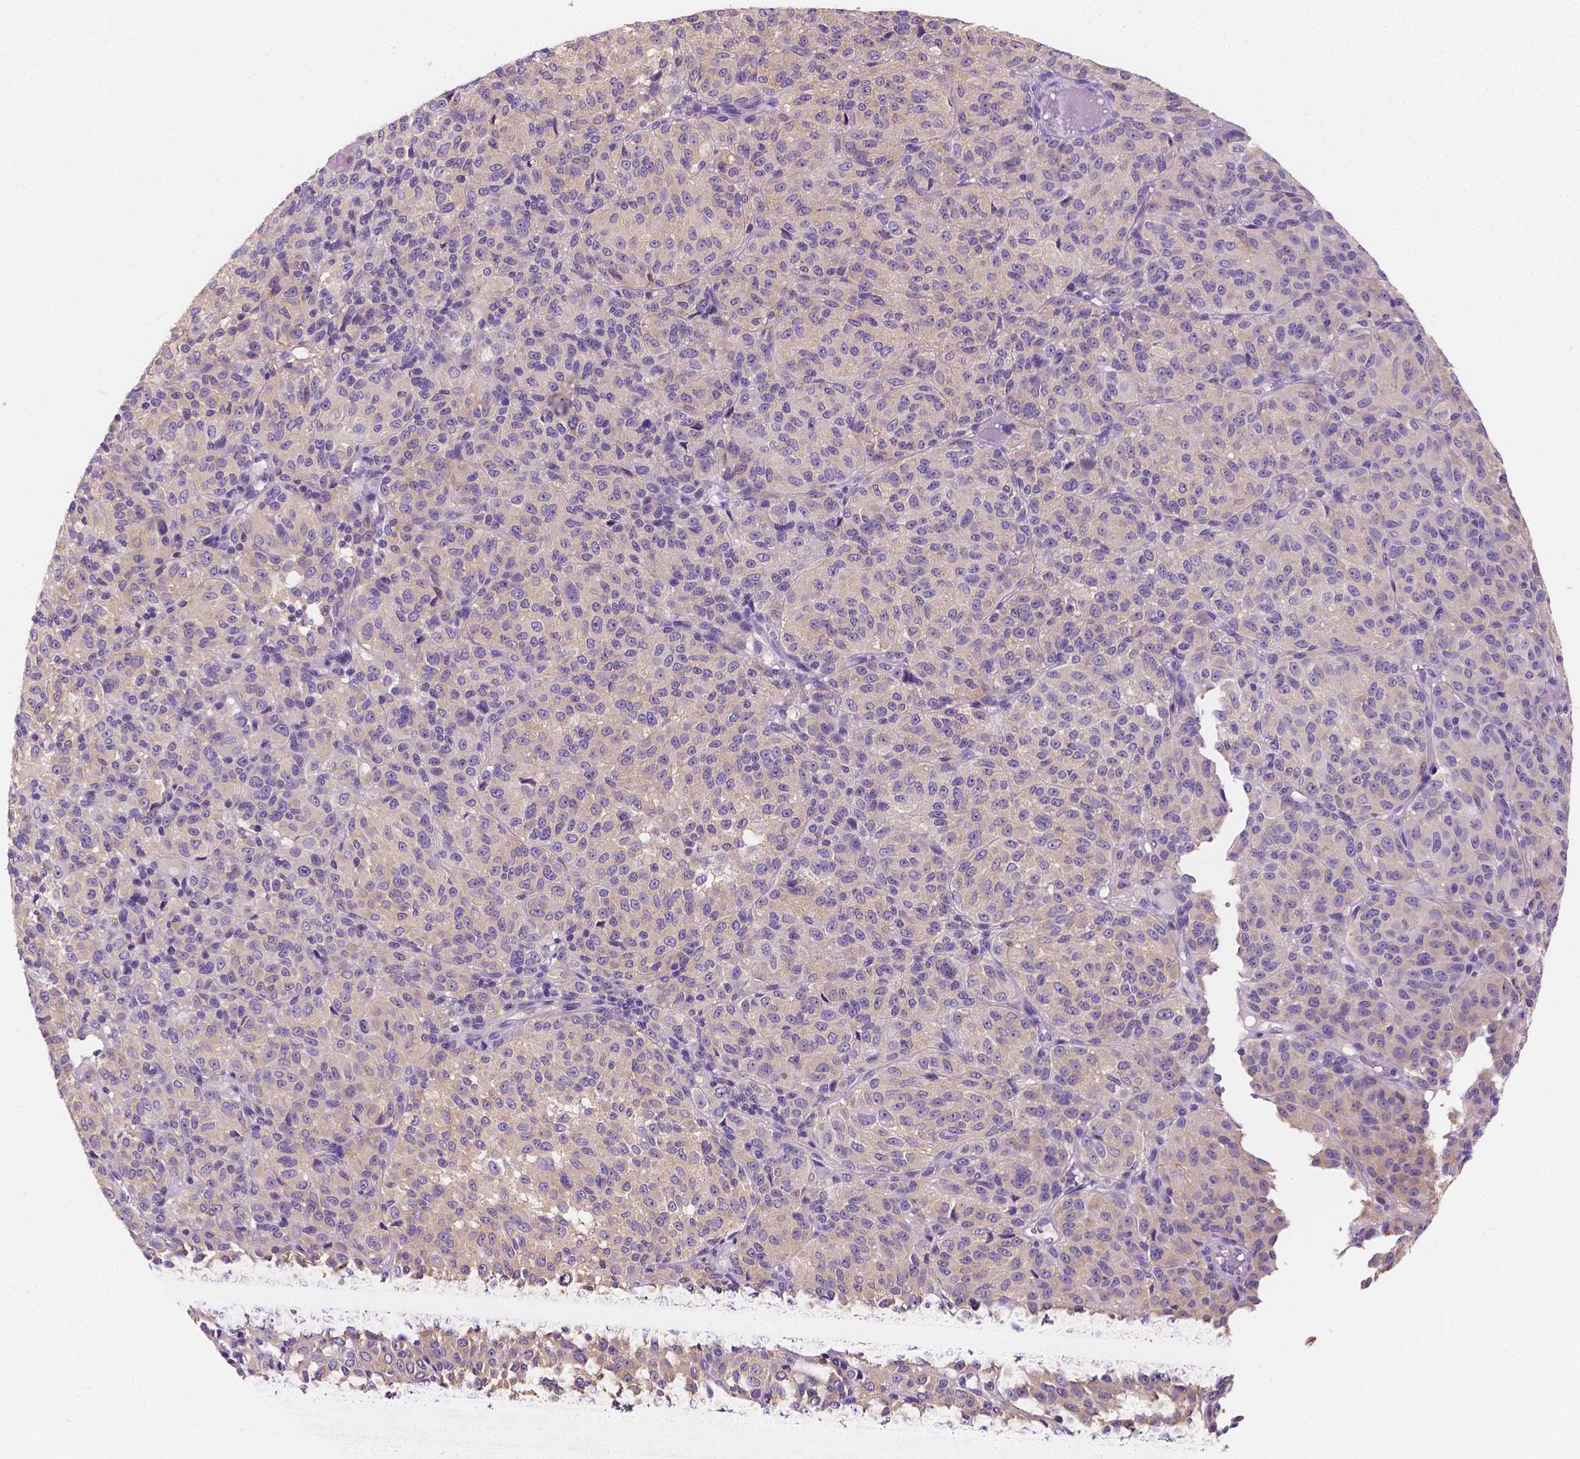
{"staining": {"intensity": "negative", "quantity": "none", "location": "none"}, "tissue": "melanoma", "cell_type": "Tumor cells", "image_type": "cancer", "snomed": [{"axis": "morphology", "description": "Malignant melanoma, Metastatic site"}, {"axis": "topography", "description": "Brain"}], "caption": "This histopathology image is of malignant melanoma (metastatic site) stained with immunohistochemistry to label a protein in brown with the nuclei are counter-stained blue. There is no staining in tumor cells.", "gene": "SIRT2", "patient": {"sex": "female", "age": 56}}